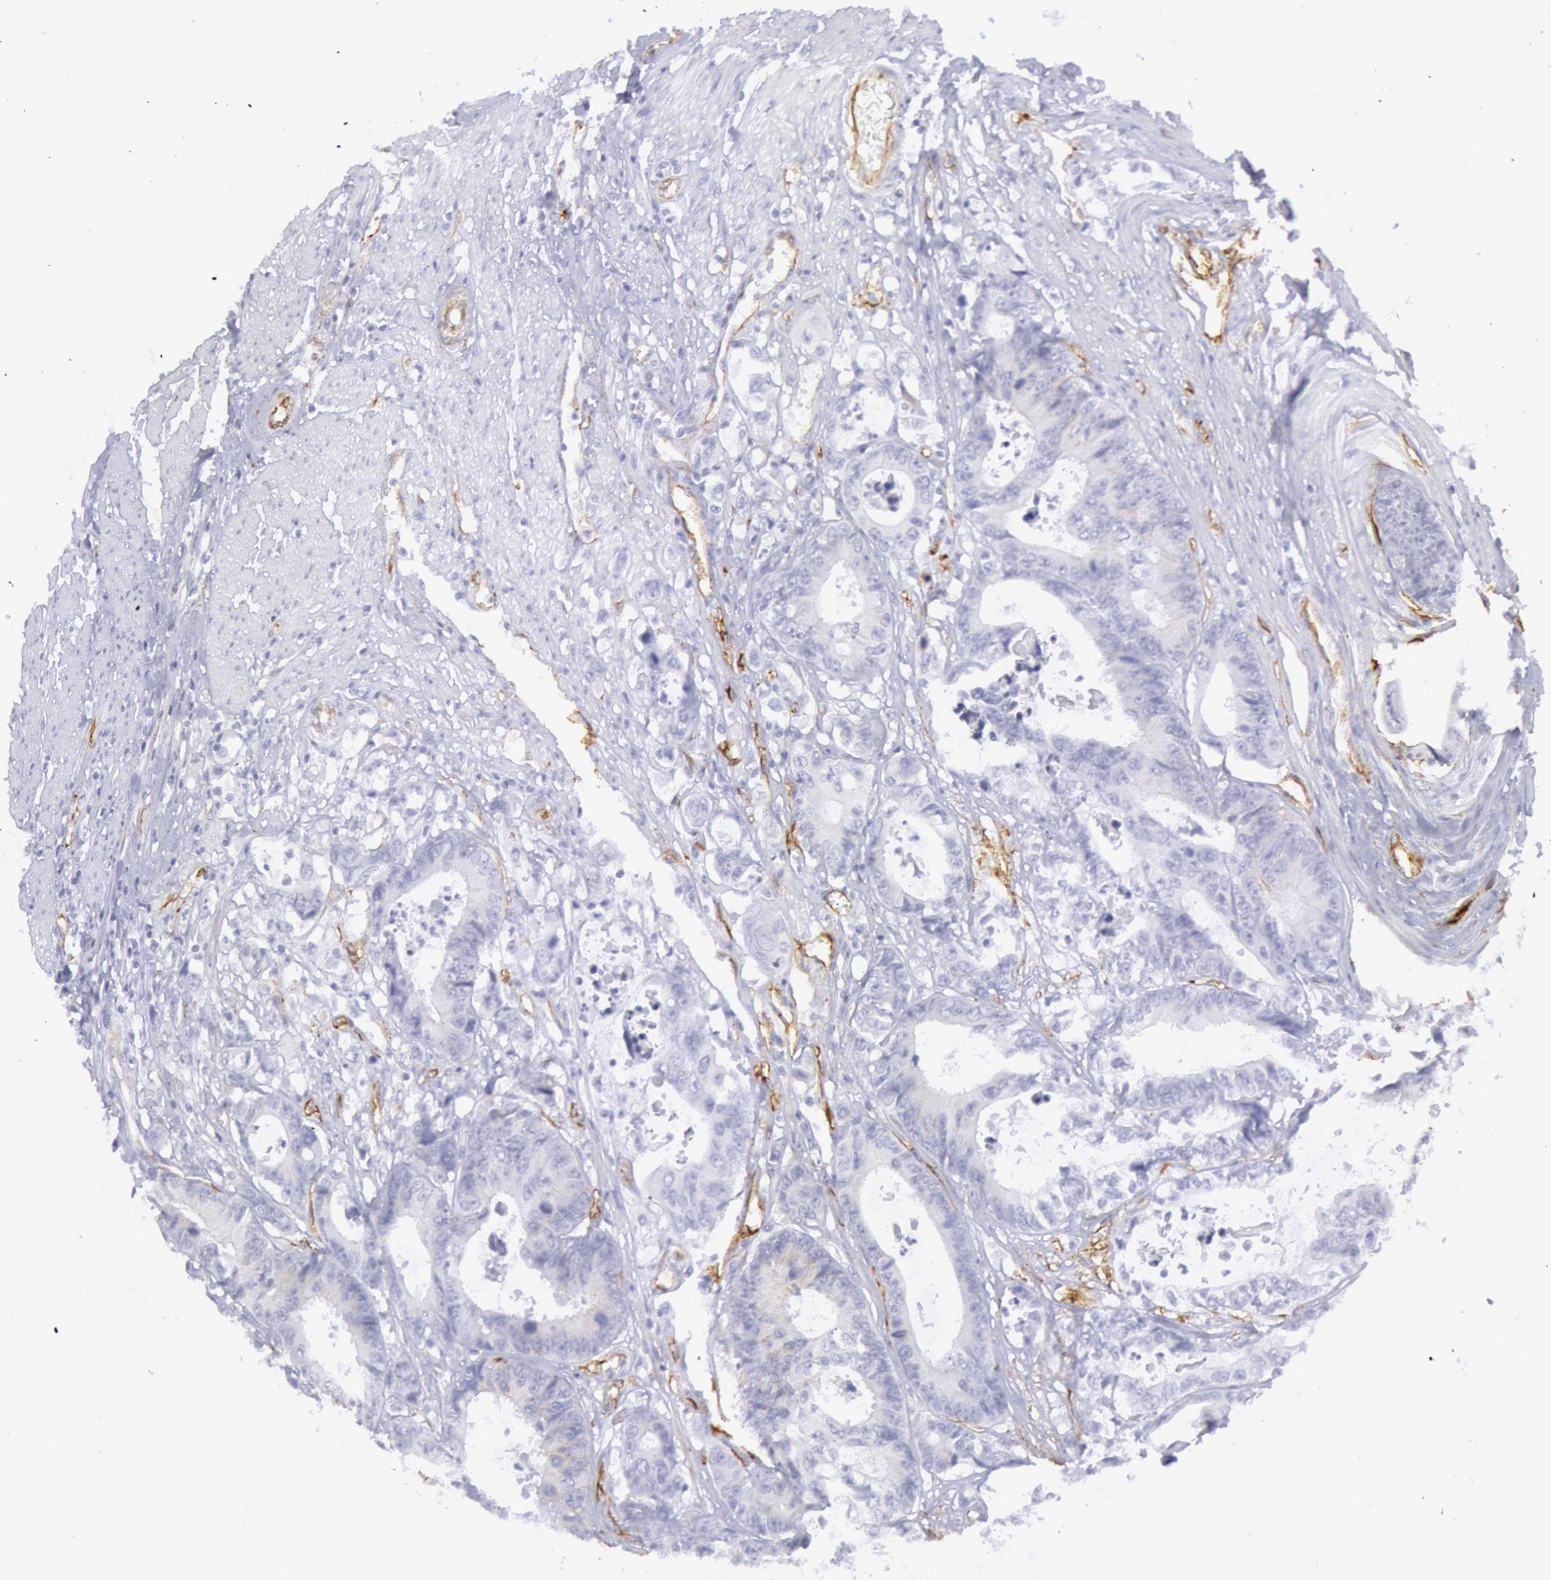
{"staining": {"intensity": "negative", "quantity": "none", "location": "none"}, "tissue": "colorectal cancer", "cell_type": "Tumor cells", "image_type": "cancer", "snomed": [{"axis": "morphology", "description": "Adenocarcinoma, NOS"}, {"axis": "topography", "description": "Rectum"}], "caption": "A histopathology image of colorectal adenocarcinoma stained for a protein shows no brown staining in tumor cells.", "gene": "CDH13", "patient": {"sex": "female", "age": 98}}